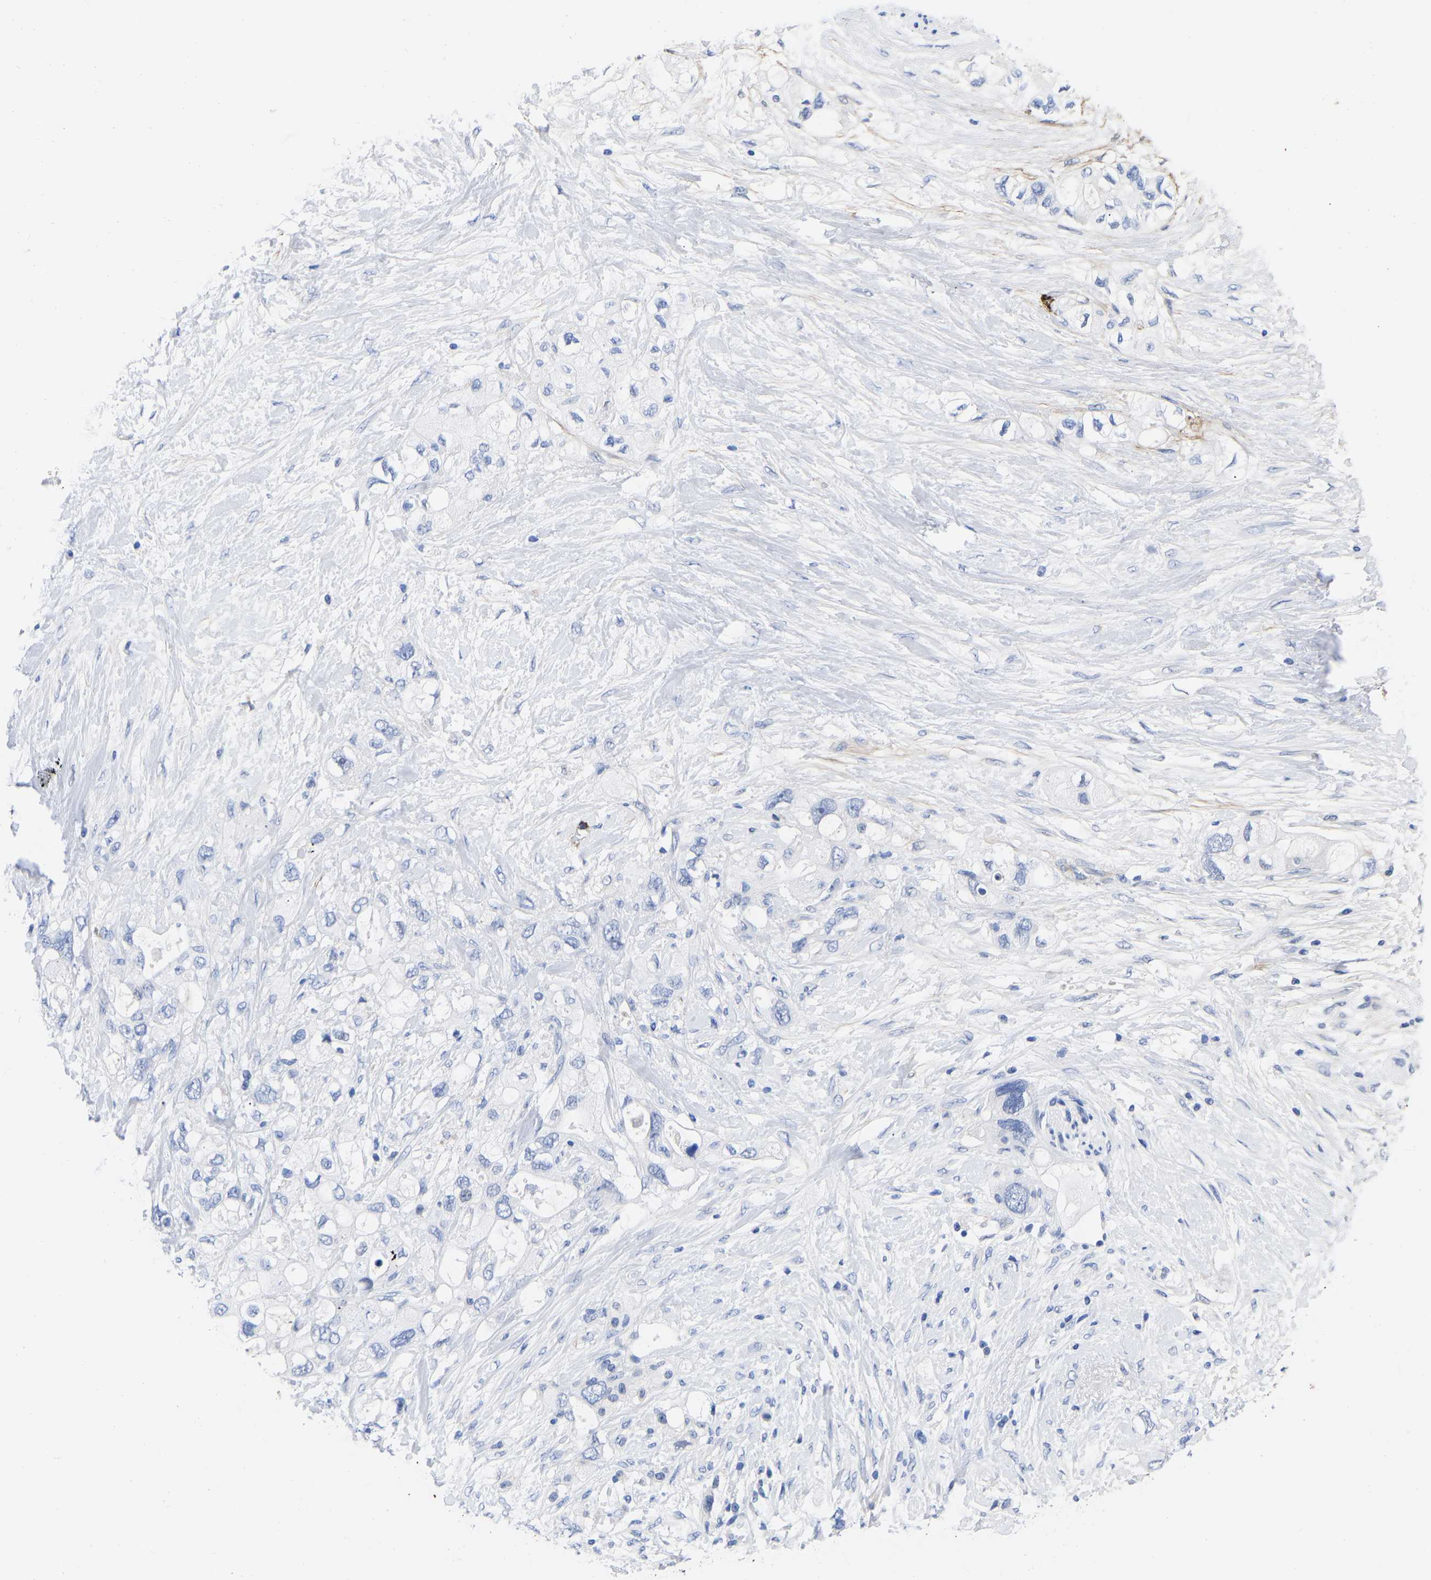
{"staining": {"intensity": "negative", "quantity": "none", "location": "none"}, "tissue": "pancreatic cancer", "cell_type": "Tumor cells", "image_type": "cancer", "snomed": [{"axis": "morphology", "description": "Adenocarcinoma, NOS"}, {"axis": "topography", "description": "Pancreas"}], "caption": "Tumor cells show no significant staining in pancreatic cancer (adenocarcinoma).", "gene": "GPA33", "patient": {"sex": "female", "age": 56}}